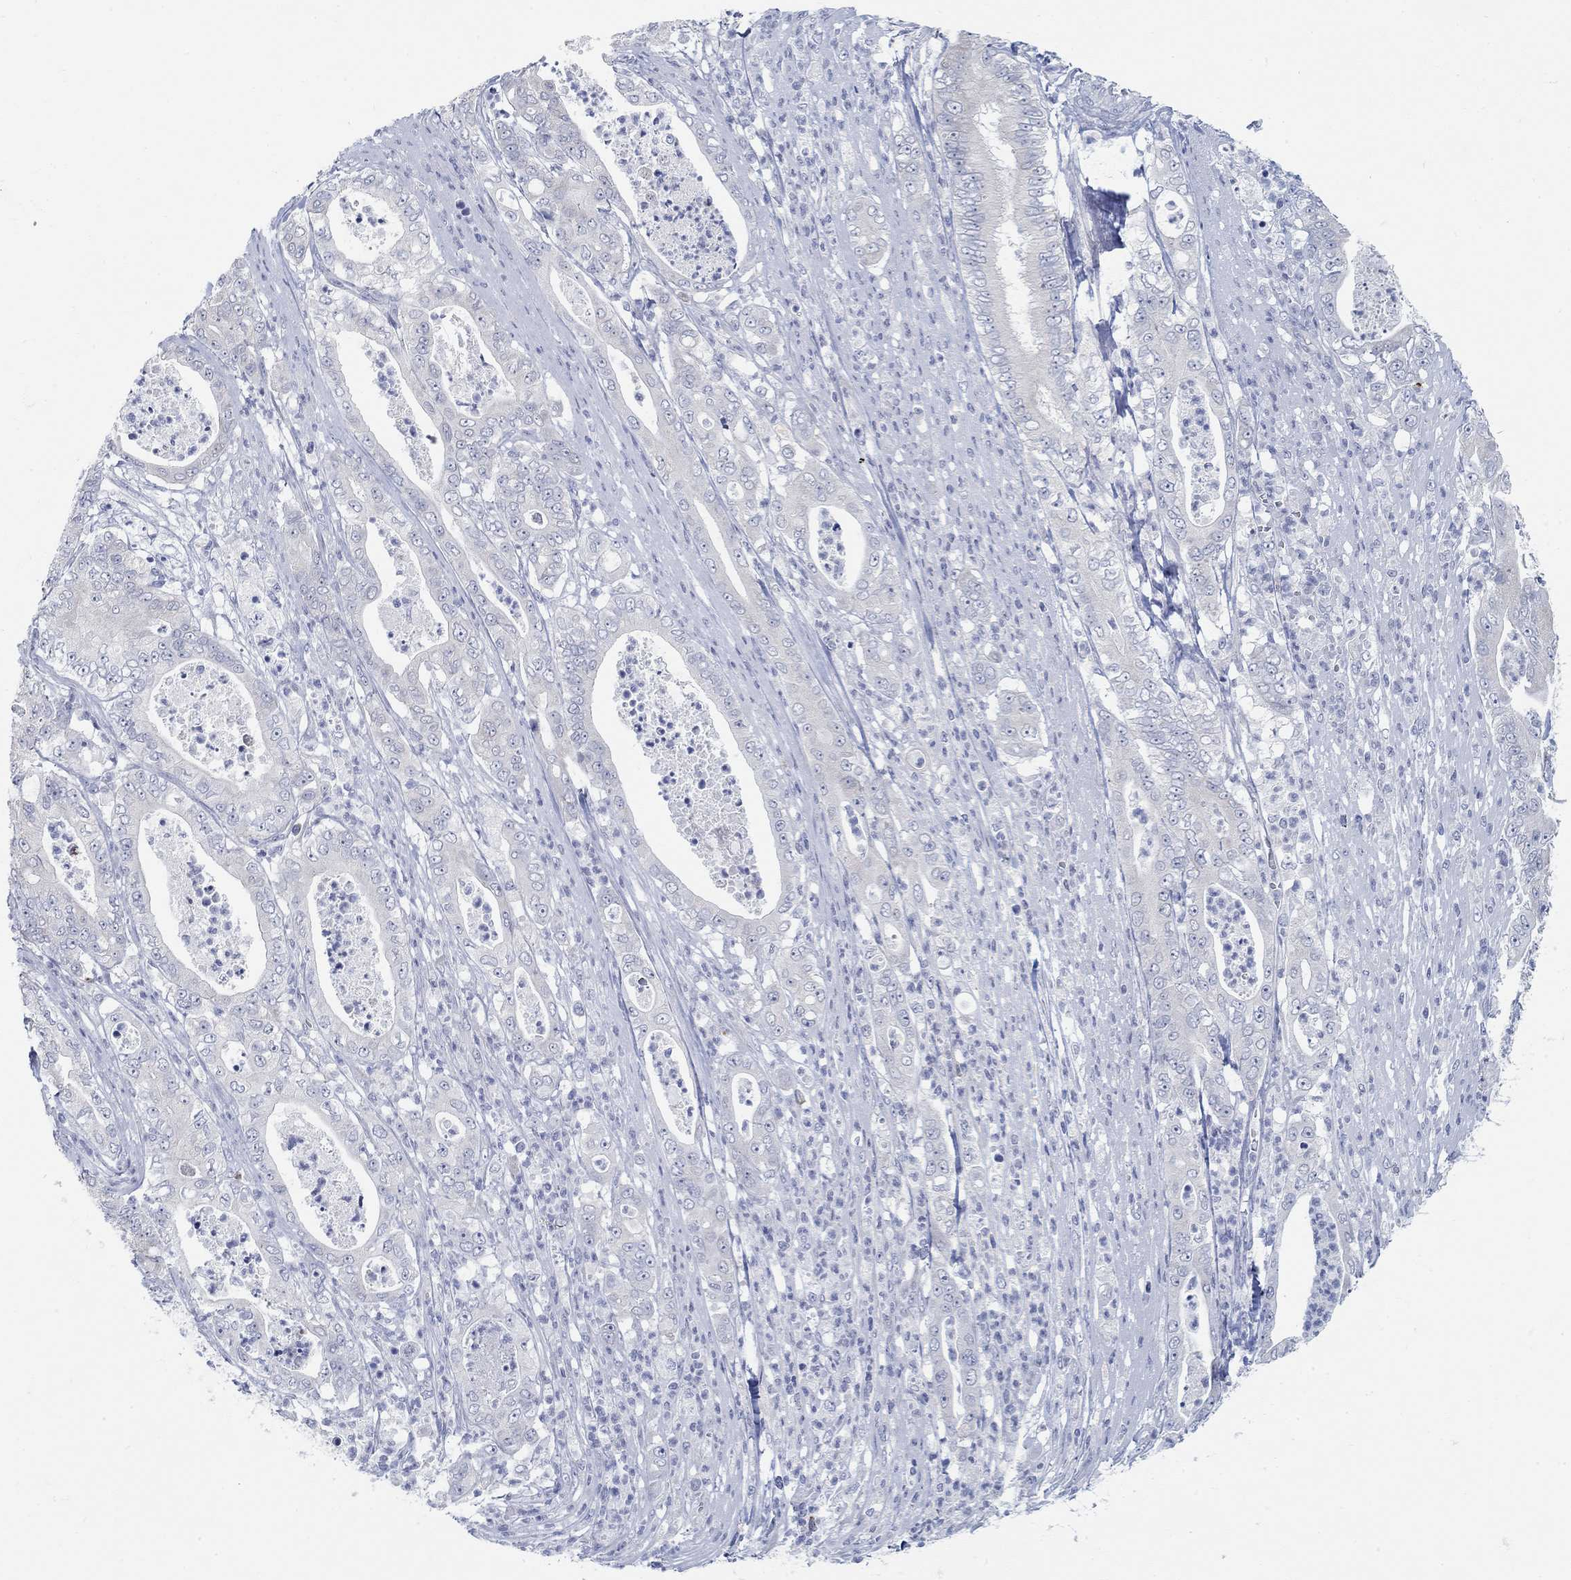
{"staining": {"intensity": "negative", "quantity": "none", "location": "none"}, "tissue": "pancreatic cancer", "cell_type": "Tumor cells", "image_type": "cancer", "snomed": [{"axis": "morphology", "description": "Adenocarcinoma, NOS"}, {"axis": "topography", "description": "Pancreas"}], "caption": "Pancreatic adenocarcinoma was stained to show a protein in brown. There is no significant expression in tumor cells.", "gene": "ANO7", "patient": {"sex": "male", "age": 71}}